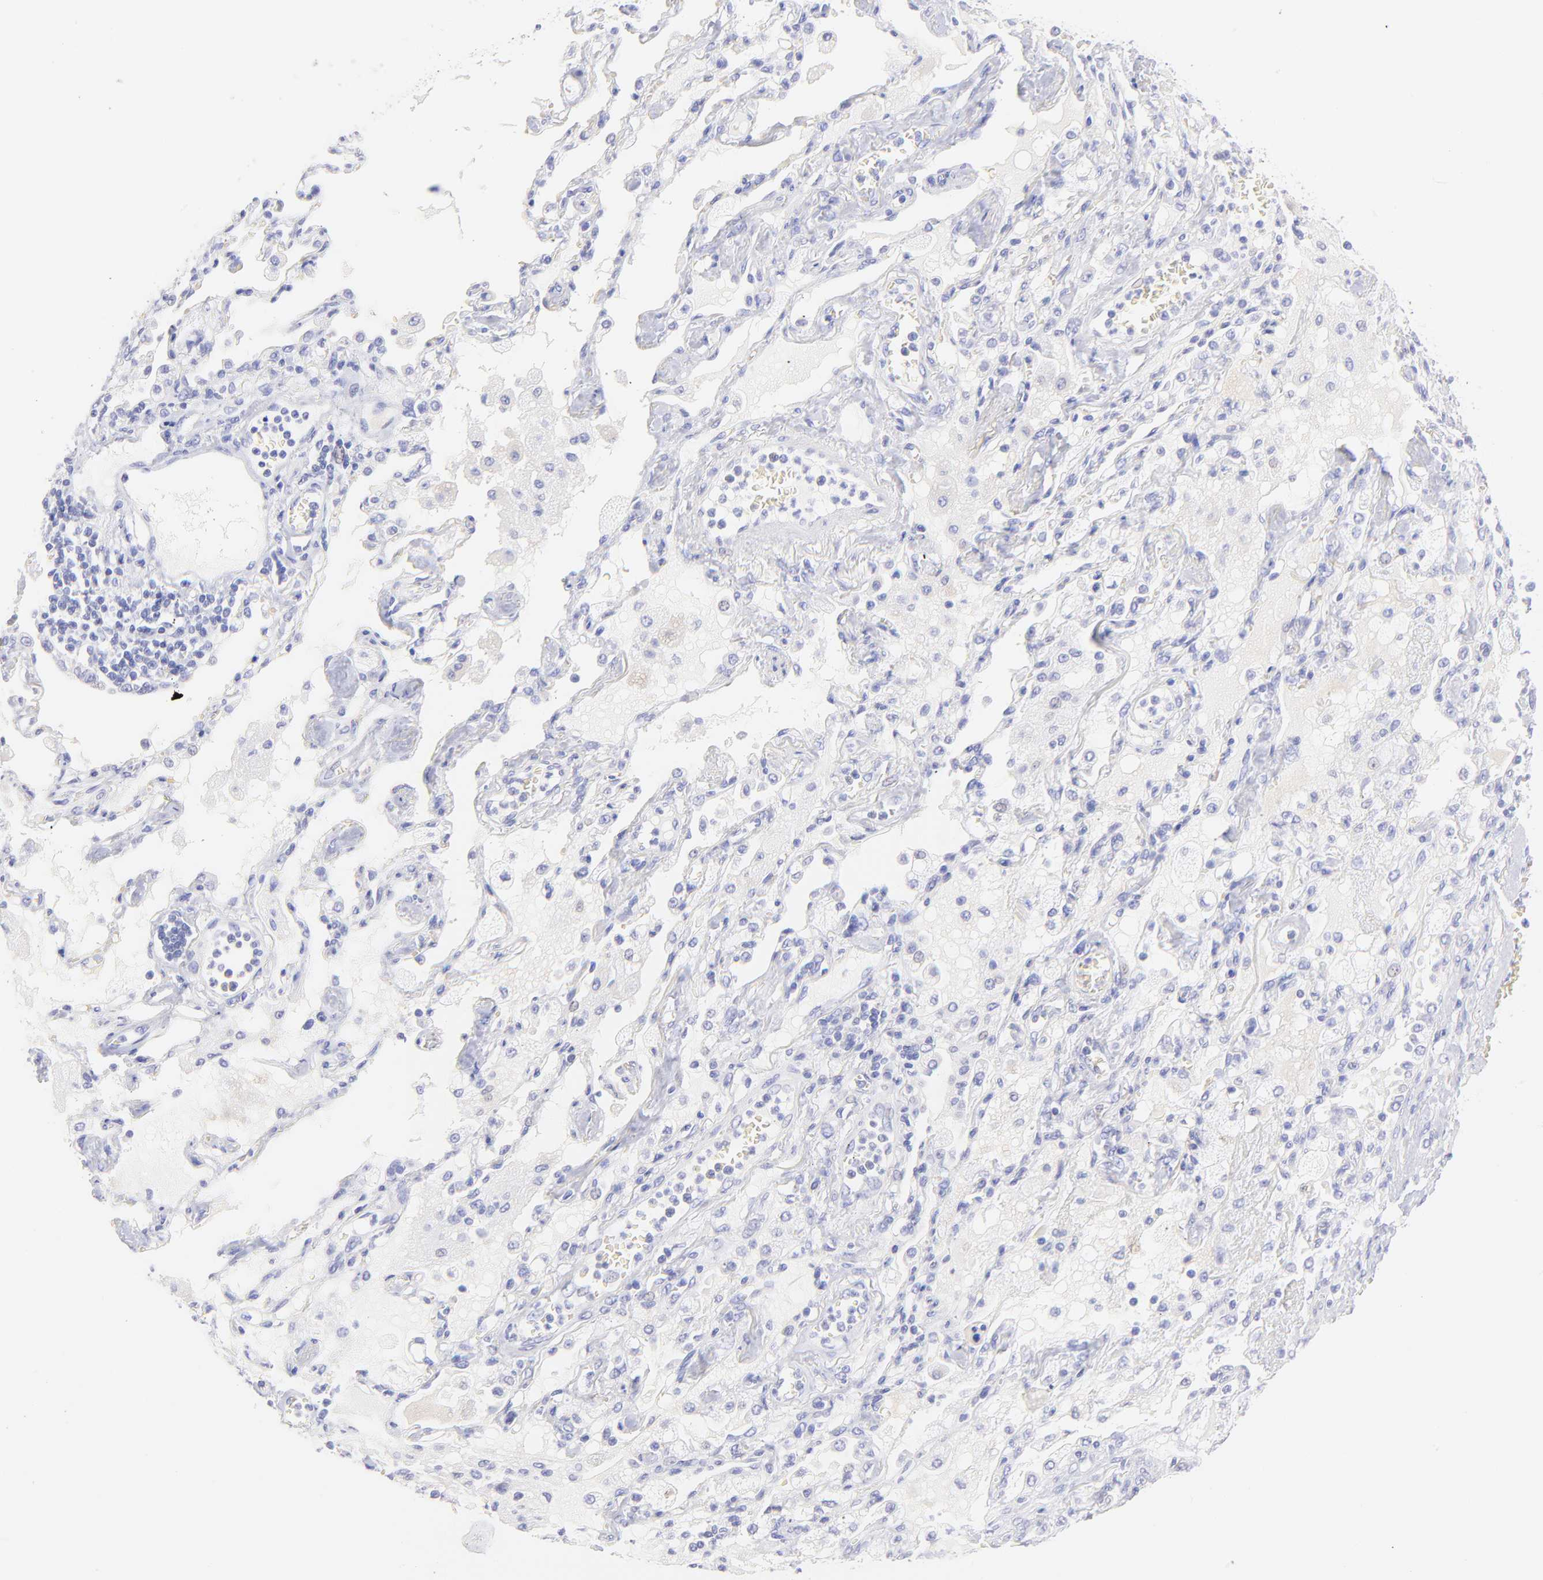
{"staining": {"intensity": "negative", "quantity": "none", "location": "none"}, "tissue": "lung cancer", "cell_type": "Tumor cells", "image_type": "cancer", "snomed": [{"axis": "morphology", "description": "Squamous cell carcinoma, NOS"}, {"axis": "topography", "description": "Lung"}], "caption": "Immunohistochemistry (IHC) photomicrograph of lung cancer (squamous cell carcinoma) stained for a protein (brown), which shows no staining in tumor cells.", "gene": "FRMPD3", "patient": {"sex": "female", "age": 76}}